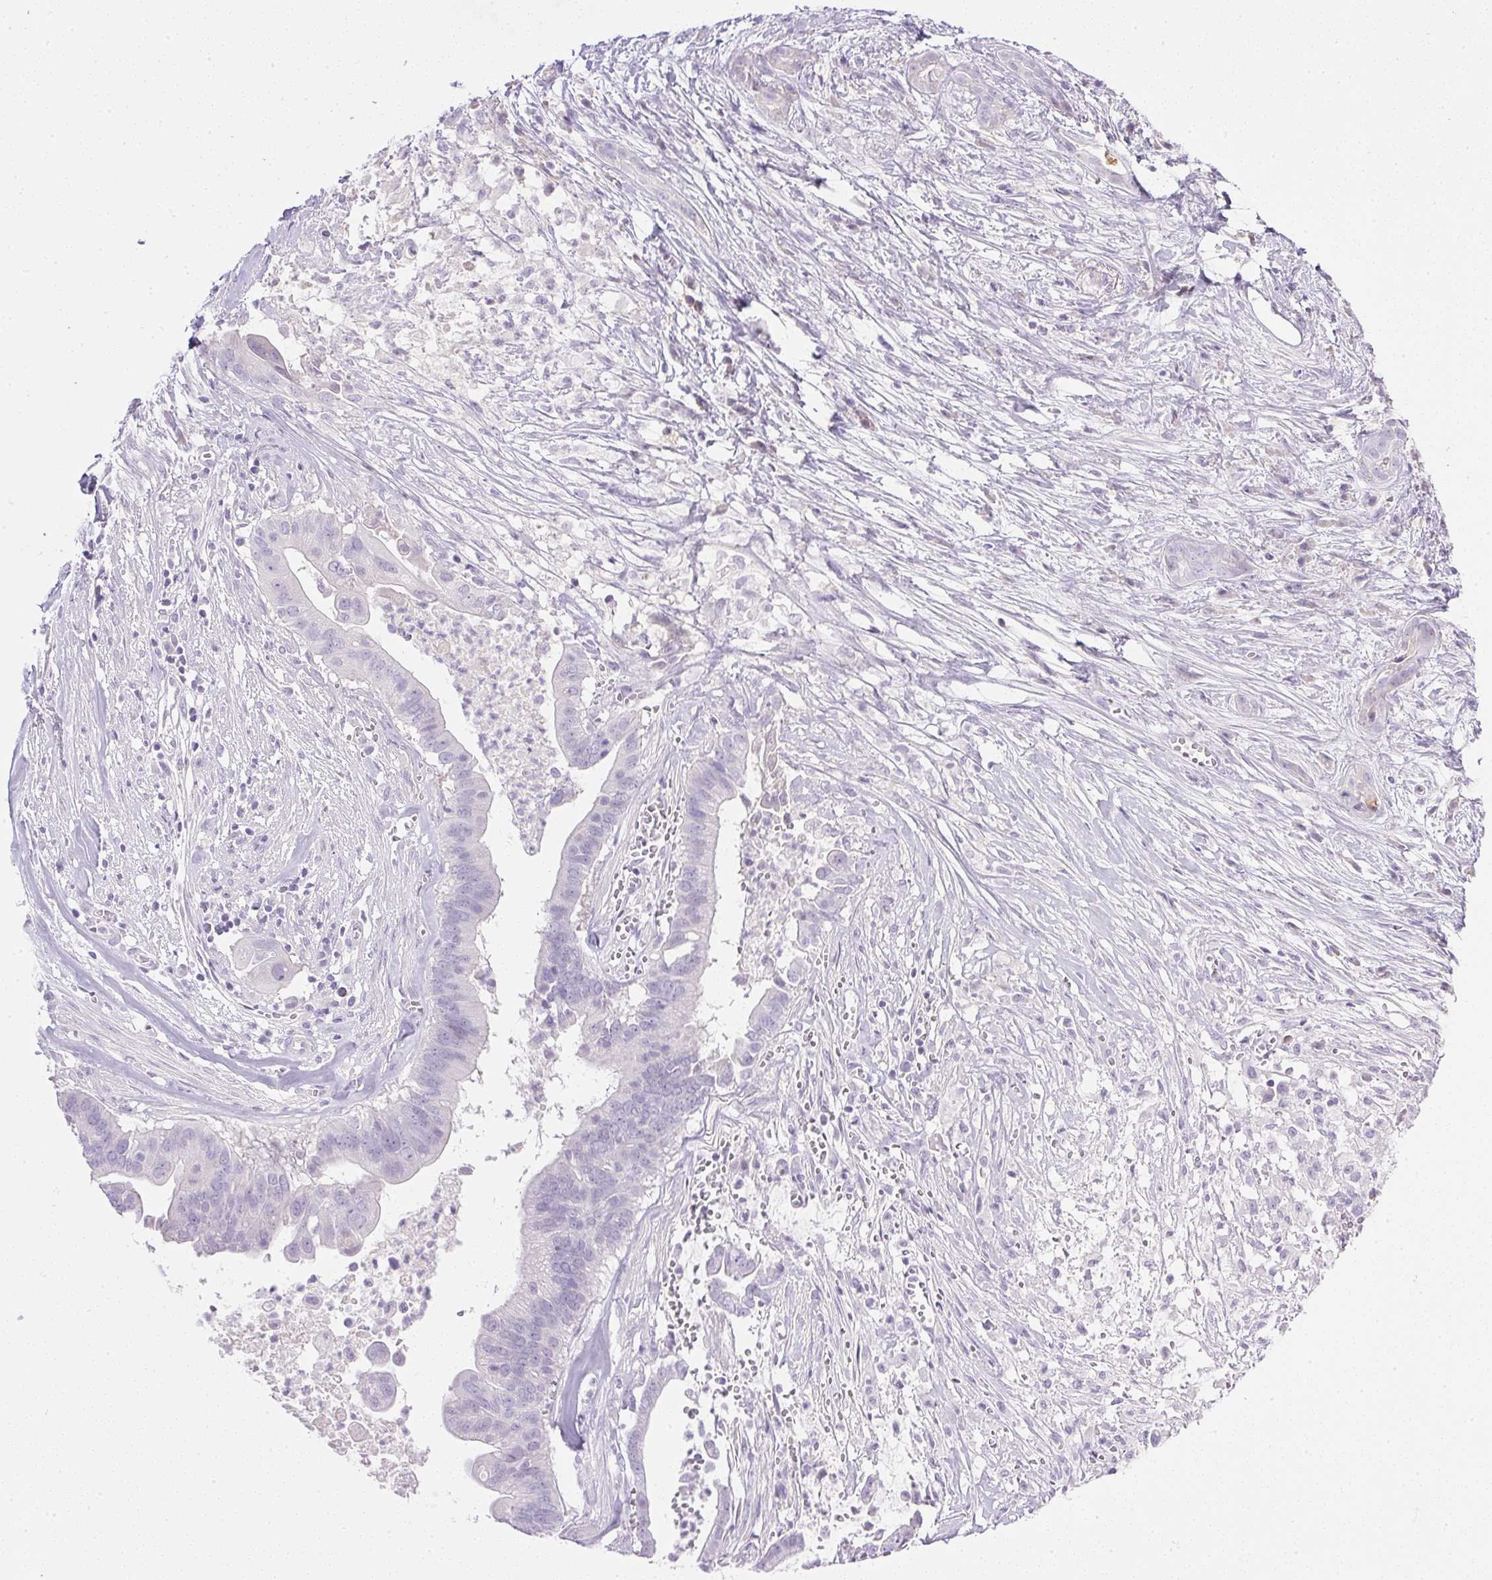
{"staining": {"intensity": "negative", "quantity": "none", "location": "none"}, "tissue": "pancreatic cancer", "cell_type": "Tumor cells", "image_type": "cancer", "snomed": [{"axis": "morphology", "description": "Adenocarcinoma, NOS"}, {"axis": "topography", "description": "Pancreas"}], "caption": "Human pancreatic cancer stained for a protein using immunohistochemistry reveals no expression in tumor cells.", "gene": "CPB1", "patient": {"sex": "male", "age": 61}}